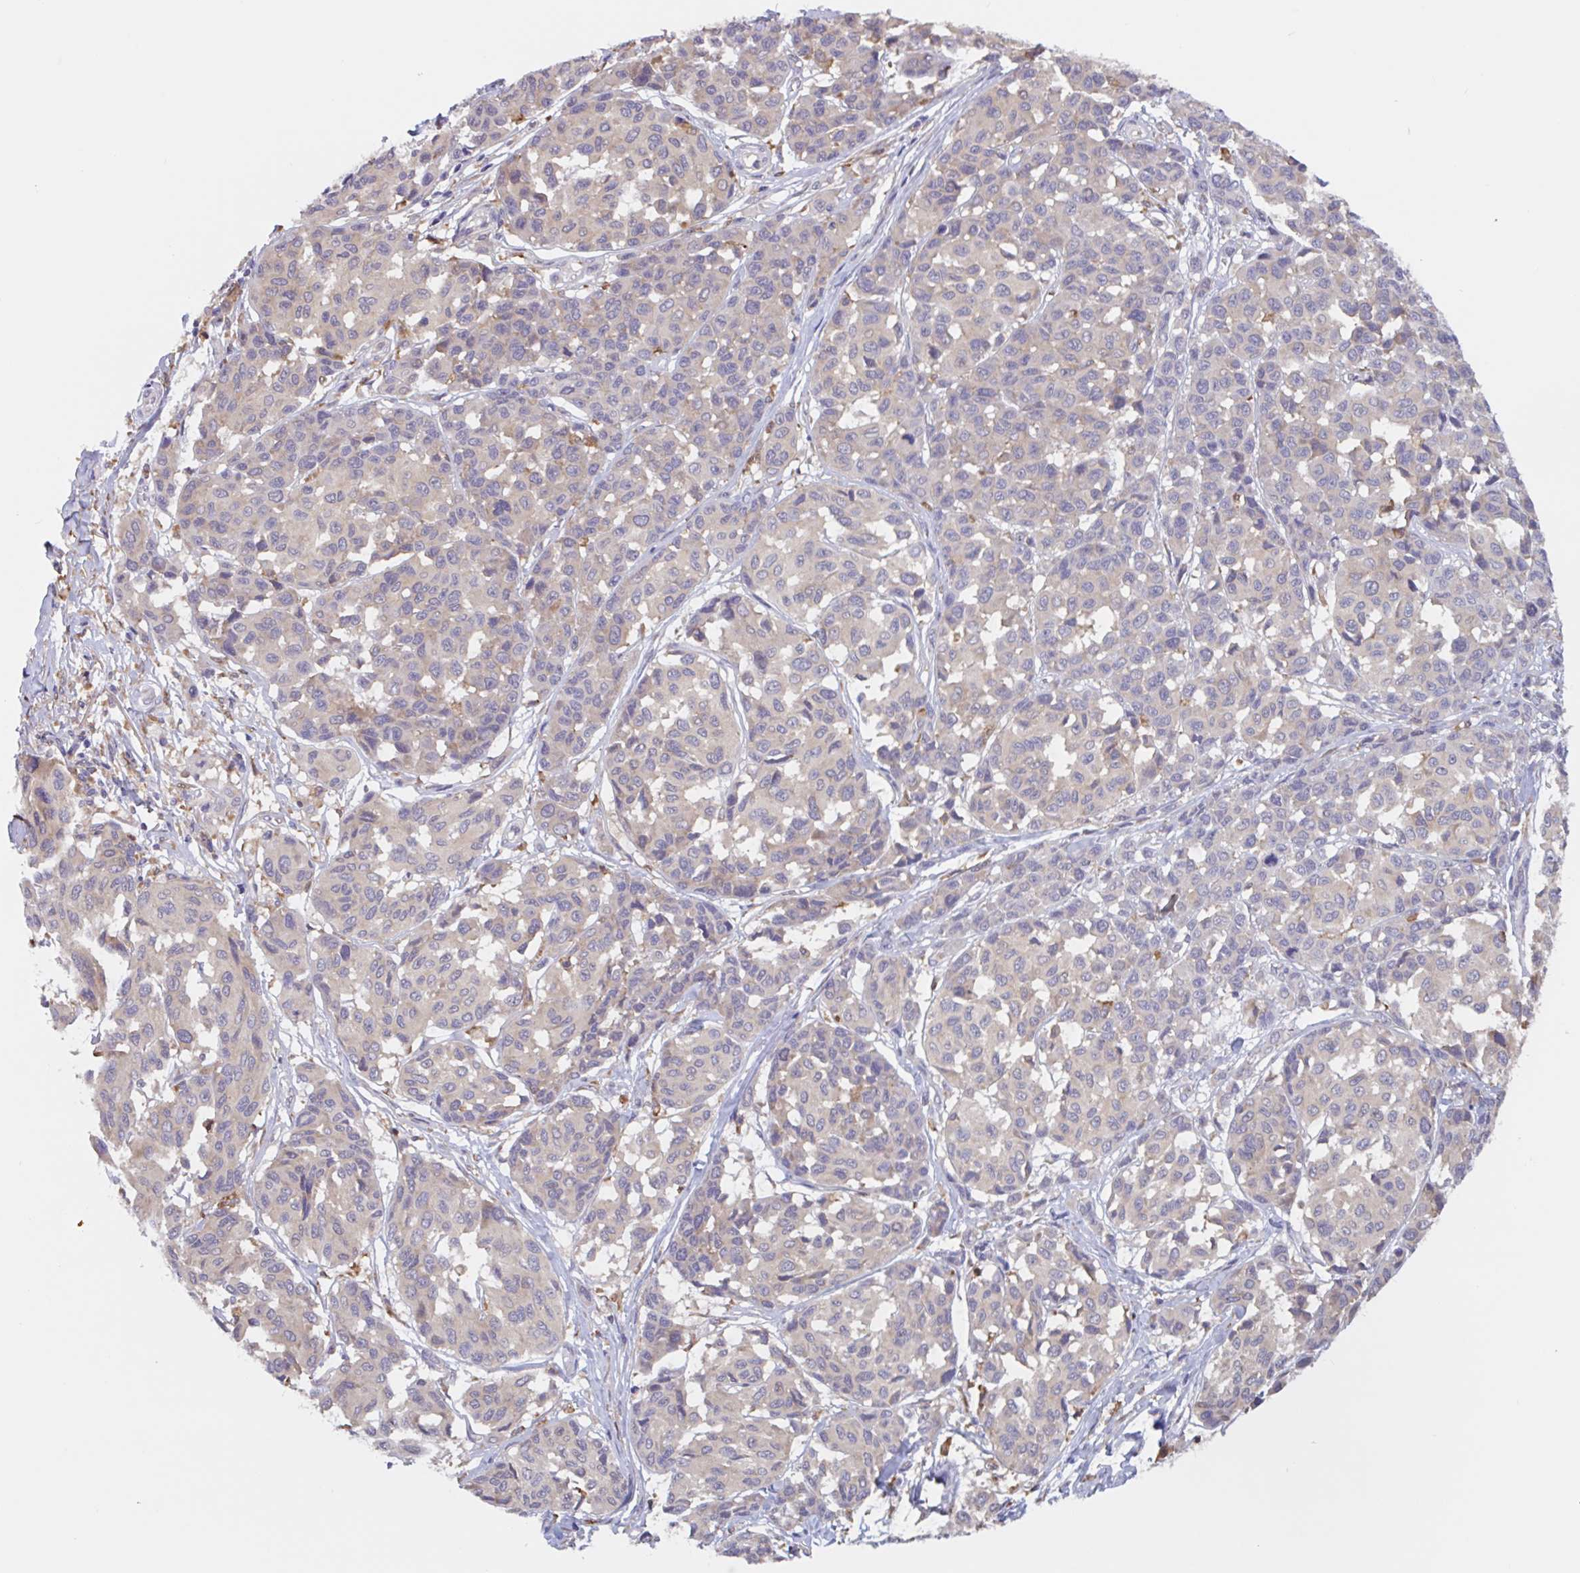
{"staining": {"intensity": "weak", "quantity": "<25%", "location": "cytoplasmic/membranous"}, "tissue": "melanoma", "cell_type": "Tumor cells", "image_type": "cancer", "snomed": [{"axis": "morphology", "description": "Malignant melanoma, NOS"}, {"axis": "topography", "description": "Skin"}], "caption": "Immunohistochemistry (IHC) micrograph of neoplastic tissue: human melanoma stained with DAB (3,3'-diaminobenzidine) demonstrates no significant protein expression in tumor cells.", "gene": "SNX8", "patient": {"sex": "female", "age": 66}}